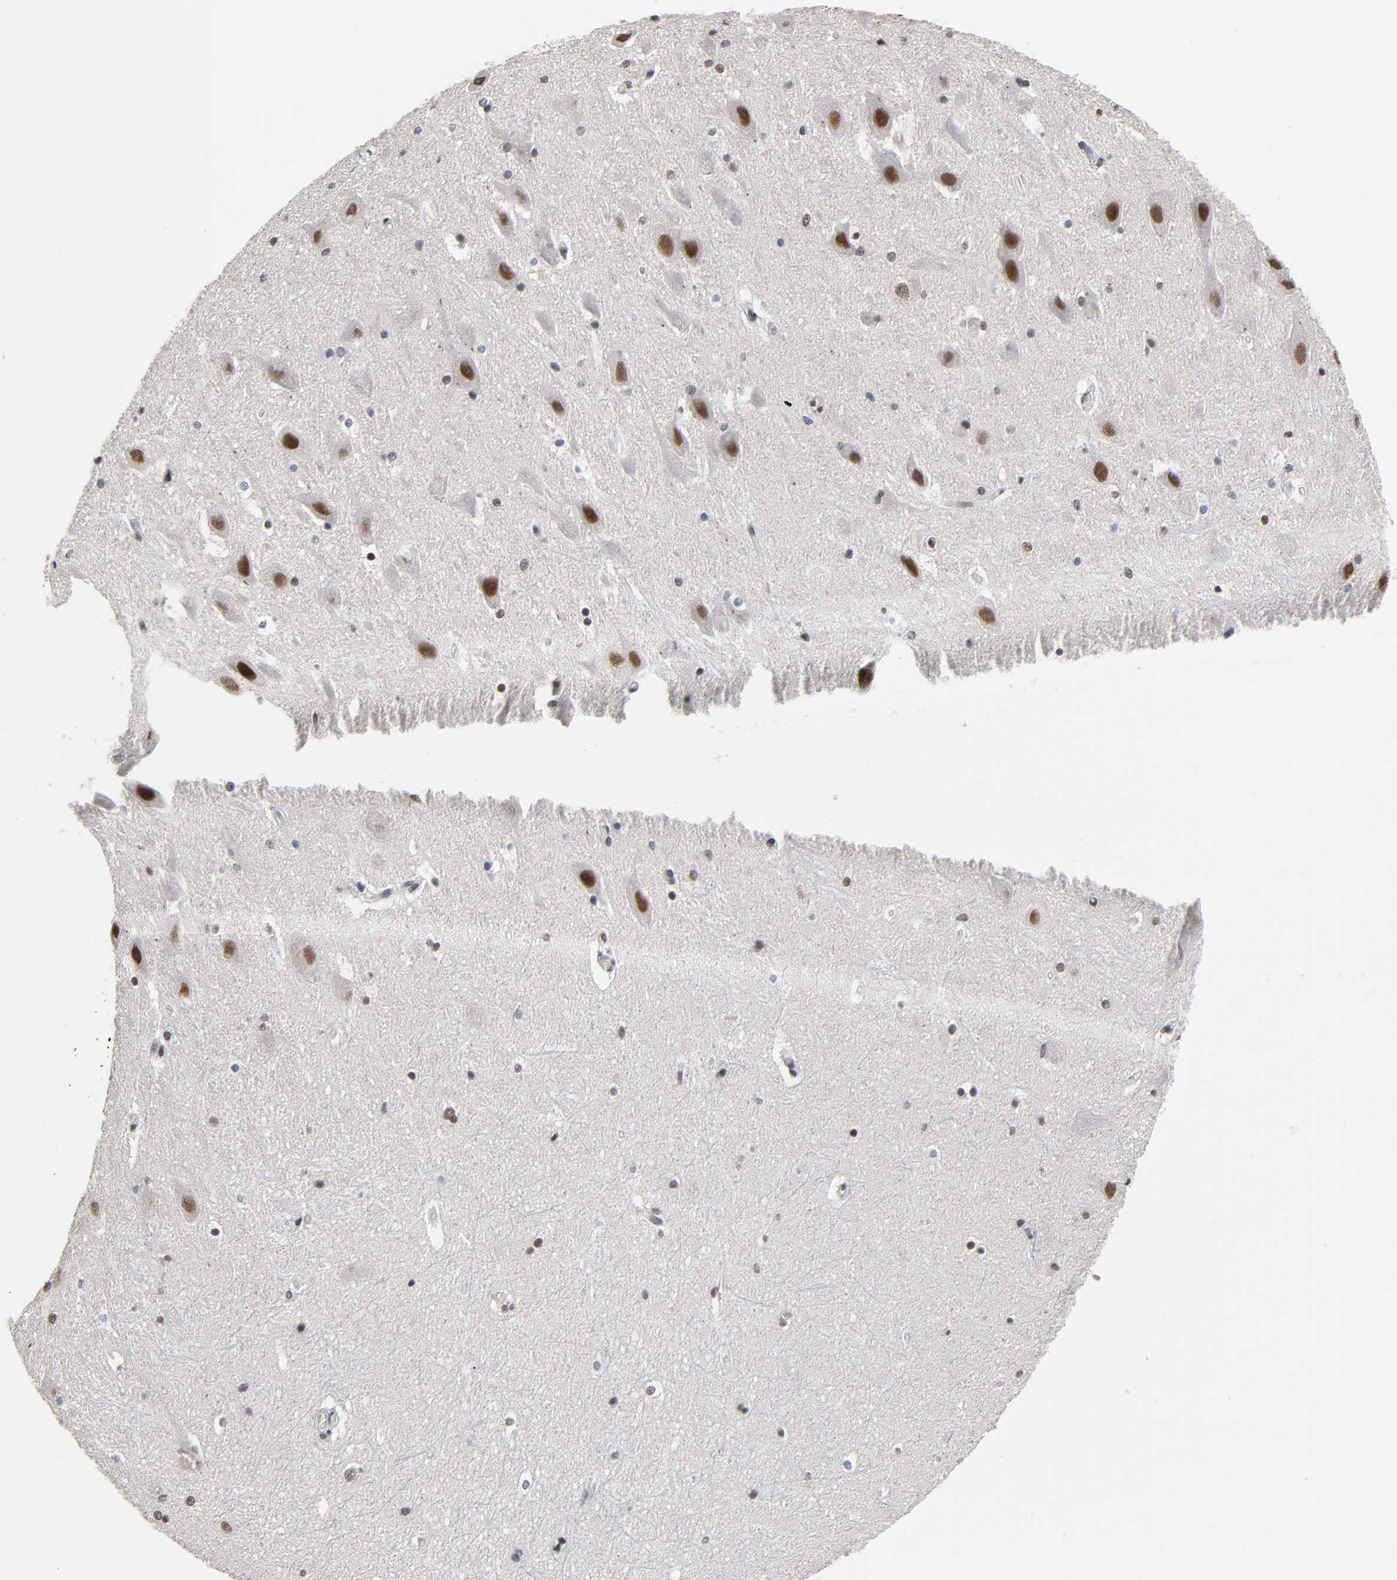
{"staining": {"intensity": "moderate", "quantity": "<25%", "location": "nuclear"}, "tissue": "hippocampus", "cell_type": "Glial cells", "image_type": "normal", "snomed": [{"axis": "morphology", "description": "Normal tissue, NOS"}, {"axis": "topography", "description": "Hippocampus"}], "caption": "High-power microscopy captured an immunohistochemistry photomicrograph of normal hippocampus, revealing moderate nuclear expression in approximately <25% of glial cells.", "gene": "TRIM33", "patient": {"sex": "female", "age": 19}}